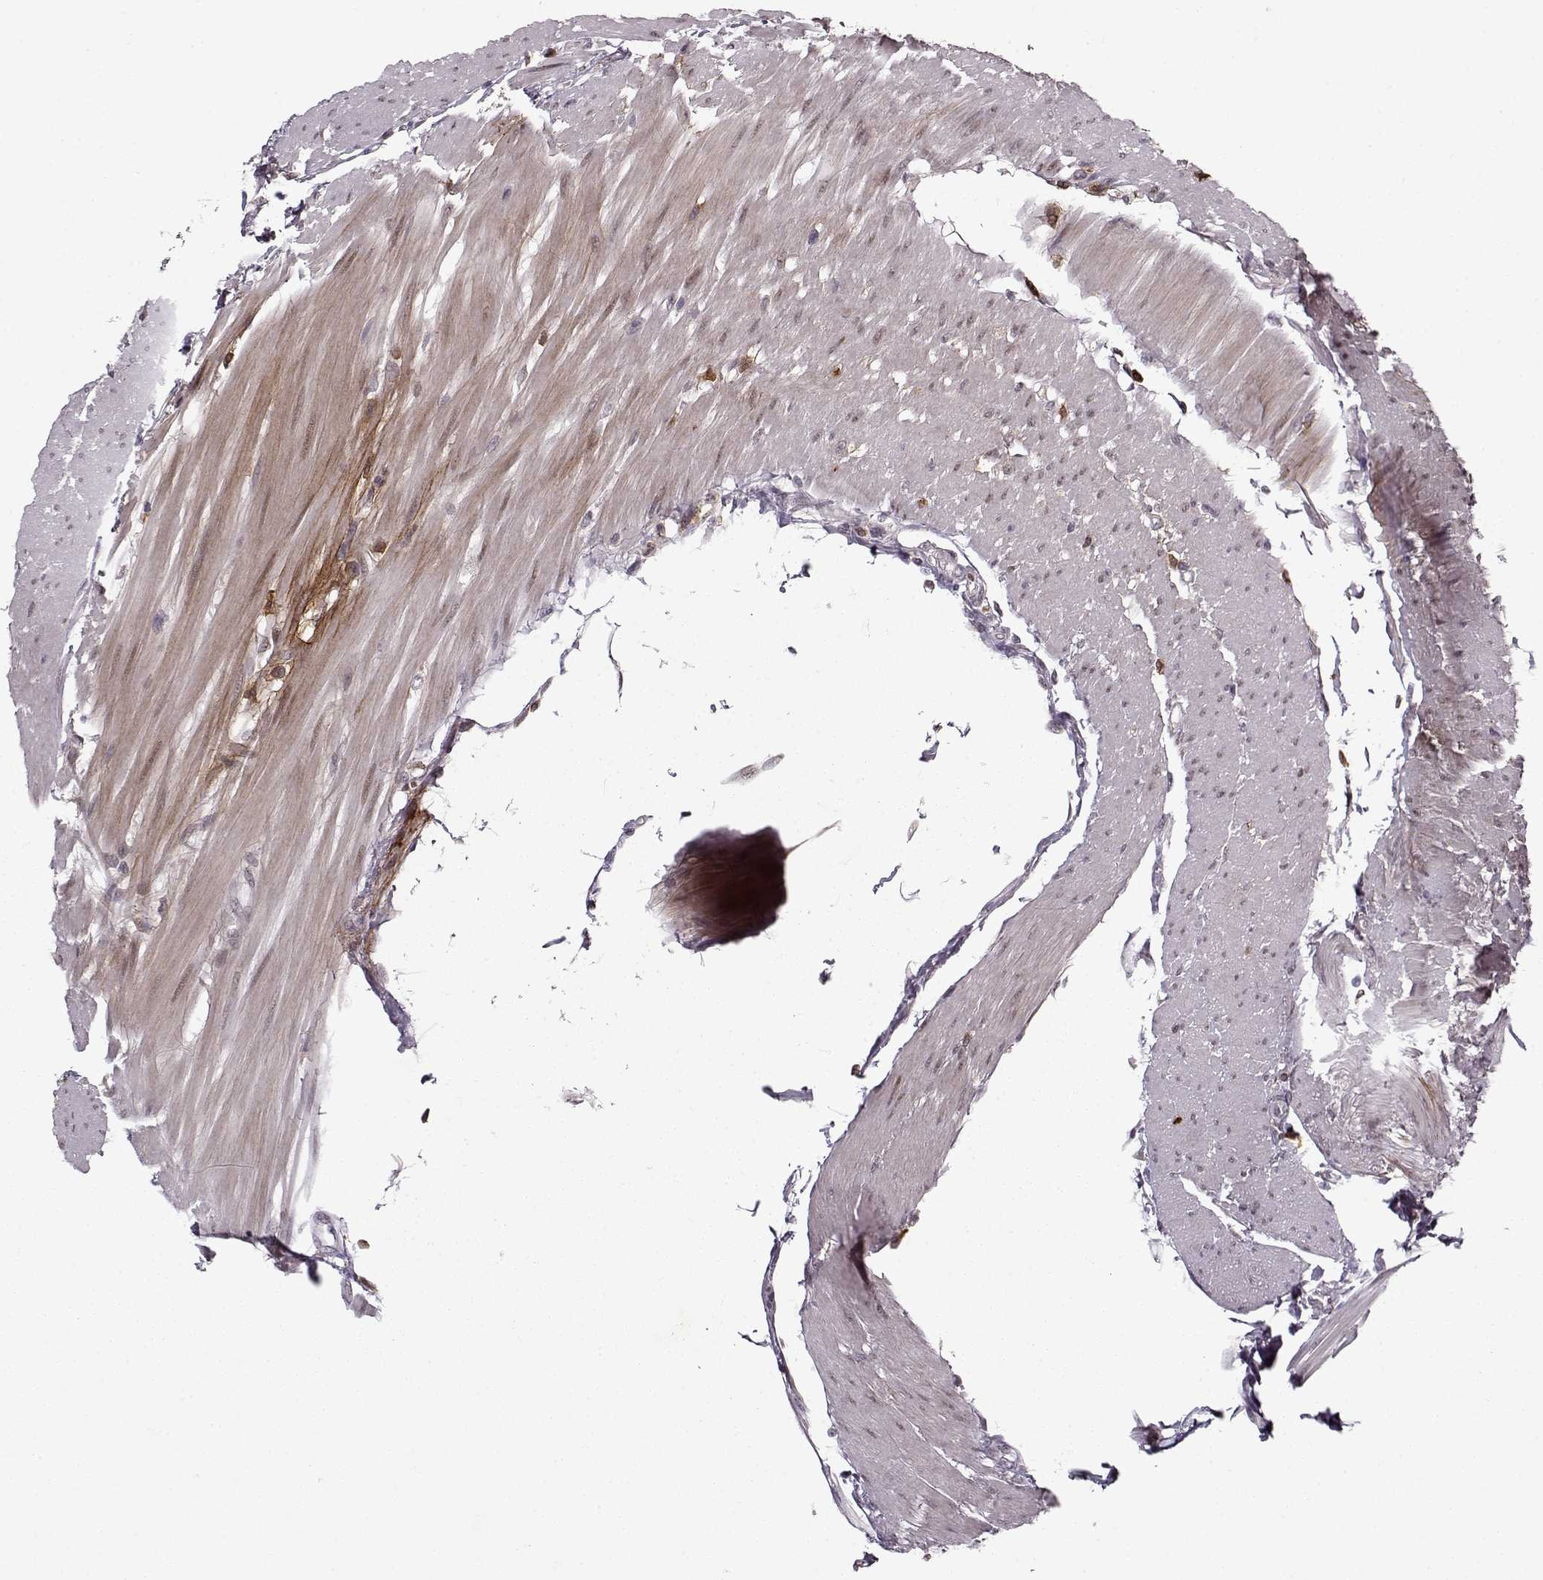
{"staining": {"intensity": "moderate", "quantity": "<25%", "location": "cytoplasmic/membranous"}, "tissue": "colorectal cancer", "cell_type": "Tumor cells", "image_type": "cancer", "snomed": [{"axis": "morphology", "description": "Adenocarcinoma, NOS"}, {"axis": "topography", "description": "Colon"}], "caption": "The immunohistochemical stain shows moderate cytoplasmic/membranous expression in tumor cells of colorectal cancer (adenocarcinoma) tissue.", "gene": "DENND4B", "patient": {"sex": "female", "age": 67}}